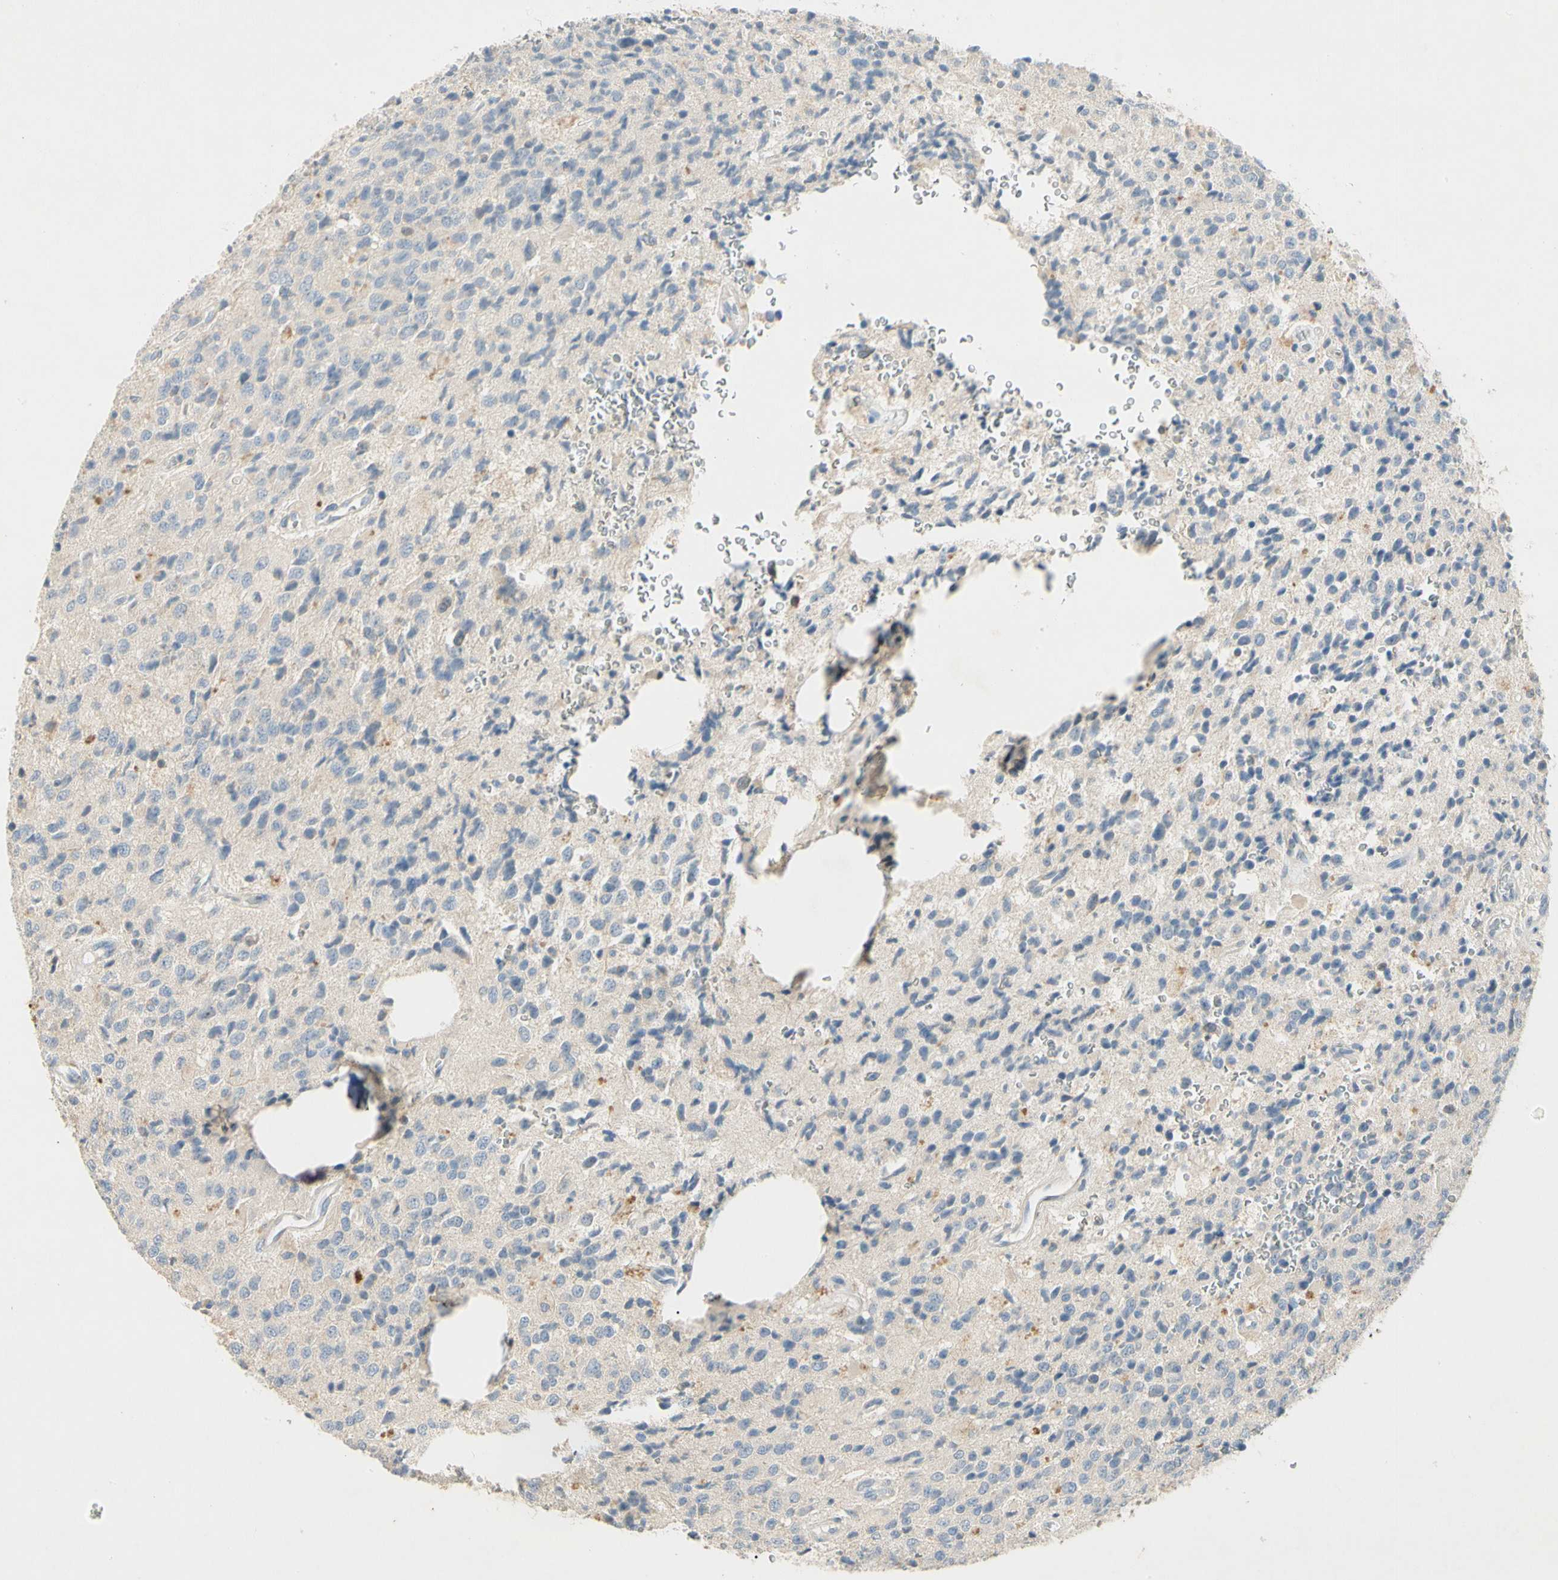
{"staining": {"intensity": "negative", "quantity": "none", "location": "none"}, "tissue": "glioma", "cell_type": "Tumor cells", "image_type": "cancer", "snomed": [{"axis": "morphology", "description": "Glioma, malignant, High grade"}, {"axis": "topography", "description": "pancreas cauda"}], "caption": "This is an immunohistochemistry image of malignant glioma (high-grade). There is no staining in tumor cells.", "gene": "PRSS21", "patient": {"sex": "male", "age": 60}}